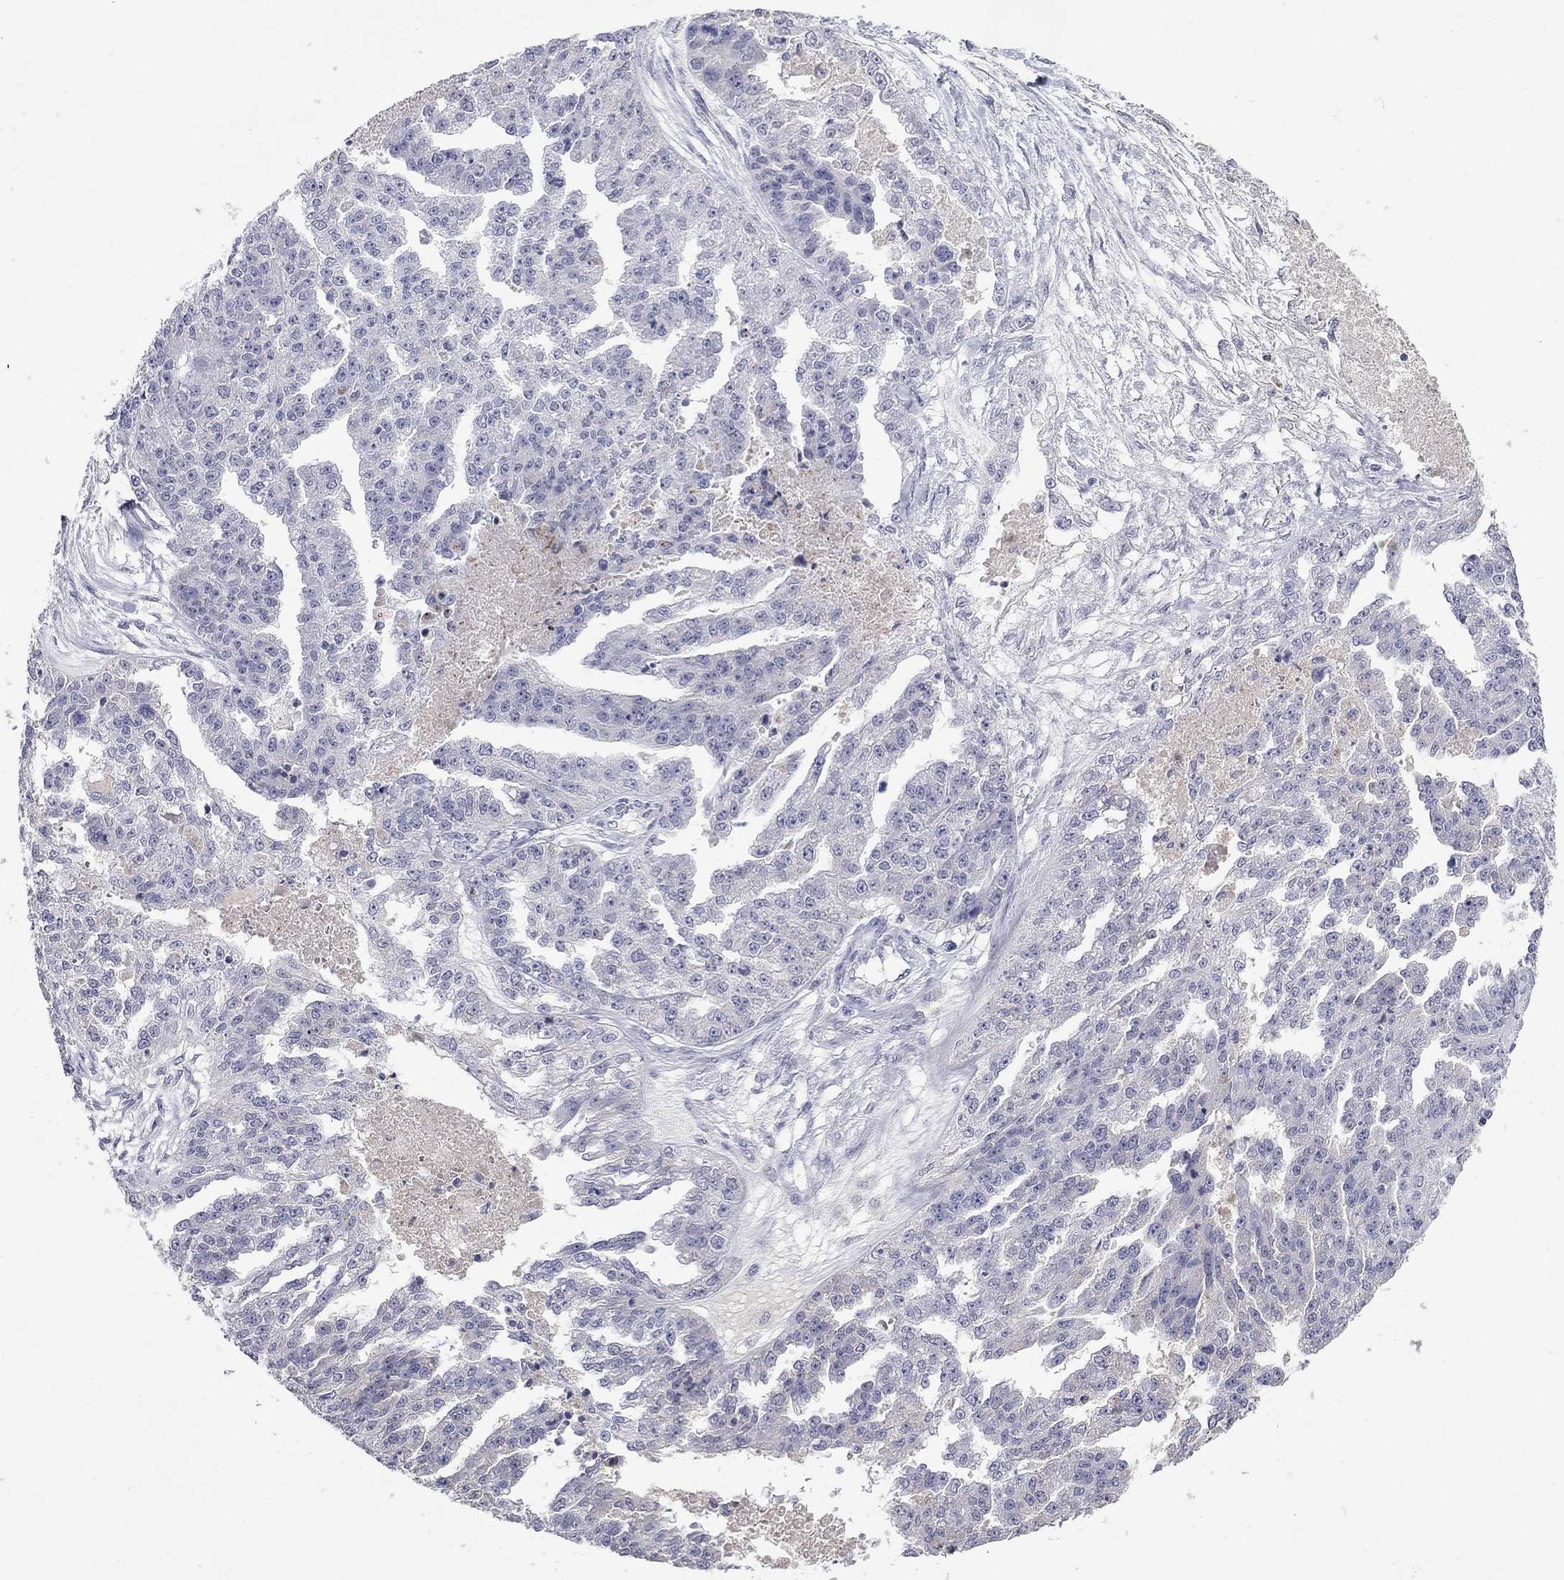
{"staining": {"intensity": "negative", "quantity": "none", "location": "none"}, "tissue": "ovarian cancer", "cell_type": "Tumor cells", "image_type": "cancer", "snomed": [{"axis": "morphology", "description": "Cystadenocarcinoma, serous, NOS"}, {"axis": "topography", "description": "Ovary"}], "caption": "Human ovarian cancer (serous cystadenocarcinoma) stained for a protein using immunohistochemistry demonstrates no positivity in tumor cells.", "gene": "SLC51A", "patient": {"sex": "female", "age": 58}}